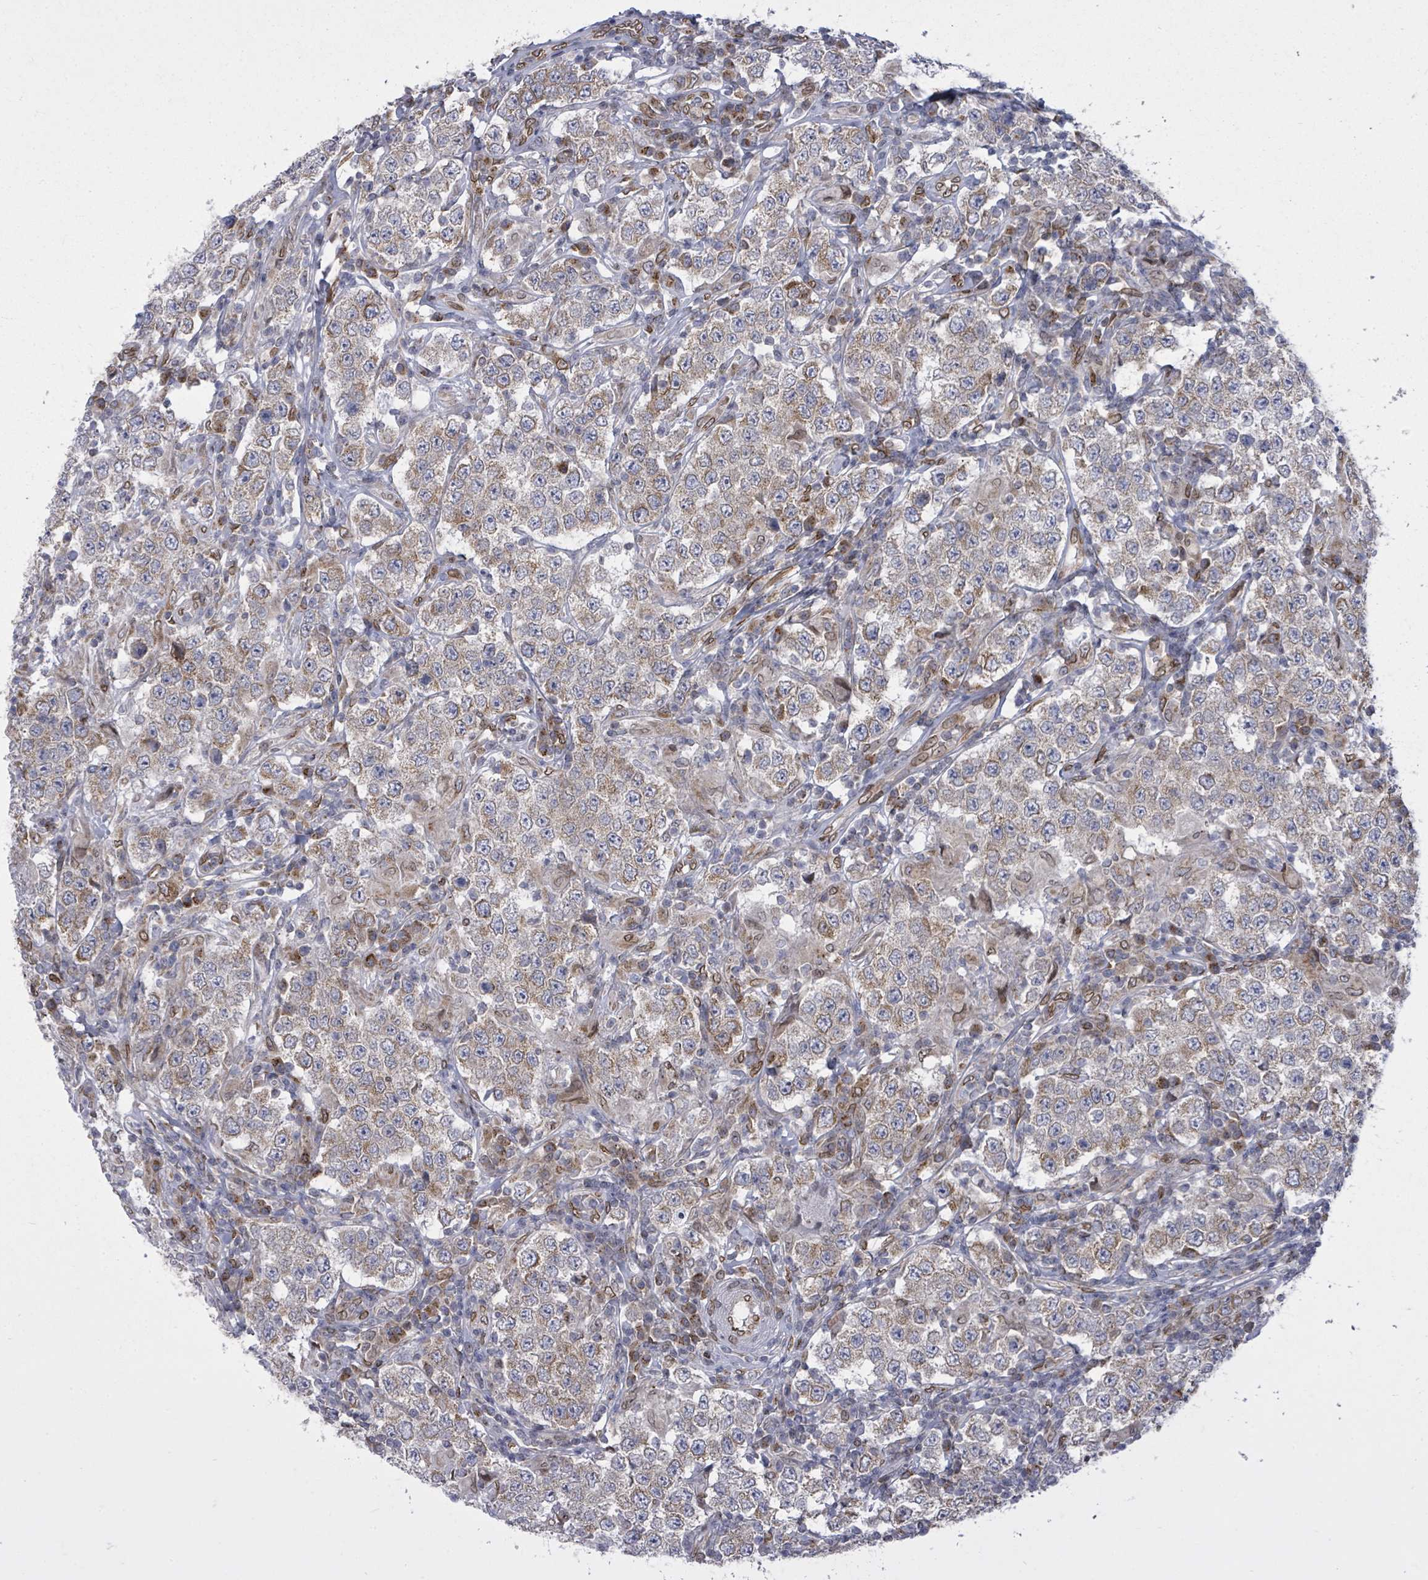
{"staining": {"intensity": "weak", "quantity": ">75%", "location": "cytoplasmic/membranous"}, "tissue": "testis cancer", "cell_type": "Tumor cells", "image_type": "cancer", "snomed": [{"axis": "morphology", "description": "Seminoma, NOS"}, {"axis": "morphology", "description": "Carcinoma, Embryonal, NOS"}, {"axis": "topography", "description": "Testis"}], "caption": "Immunohistochemical staining of human testis embryonal carcinoma demonstrates weak cytoplasmic/membranous protein staining in approximately >75% of tumor cells. (Brightfield microscopy of DAB IHC at high magnification).", "gene": "ARFGAP1", "patient": {"sex": "male", "age": 41}}